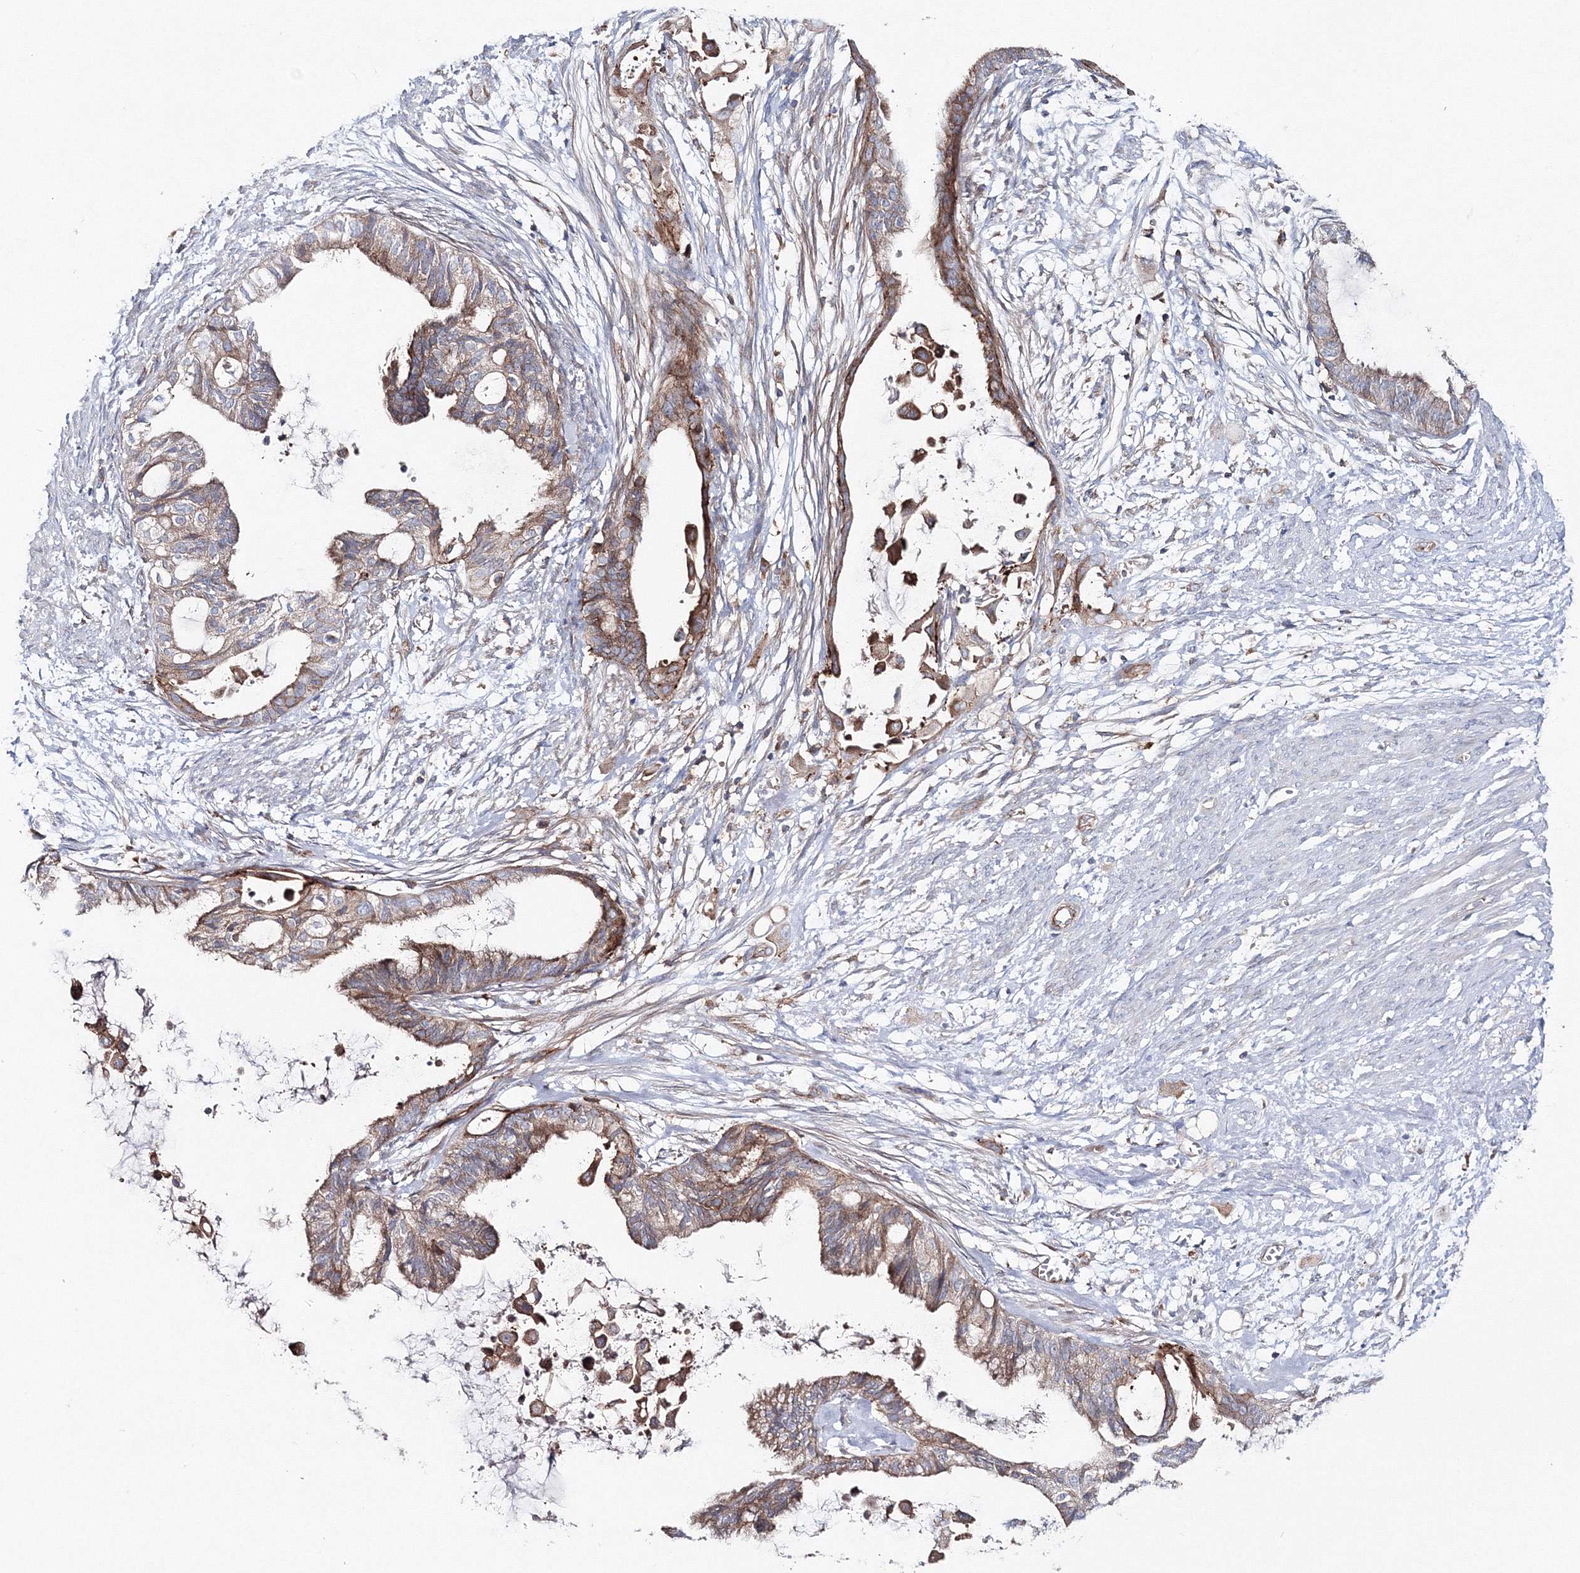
{"staining": {"intensity": "weak", "quantity": ">75%", "location": "cytoplasmic/membranous"}, "tissue": "cervical cancer", "cell_type": "Tumor cells", "image_type": "cancer", "snomed": [{"axis": "morphology", "description": "Normal tissue, NOS"}, {"axis": "morphology", "description": "Adenocarcinoma, NOS"}, {"axis": "topography", "description": "Cervix"}, {"axis": "topography", "description": "Endometrium"}], "caption": "Adenocarcinoma (cervical) tissue exhibits weak cytoplasmic/membranous expression in approximately >75% of tumor cells, visualized by immunohistochemistry.", "gene": "GGA2", "patient": {"sex": "female", "age": 86}}